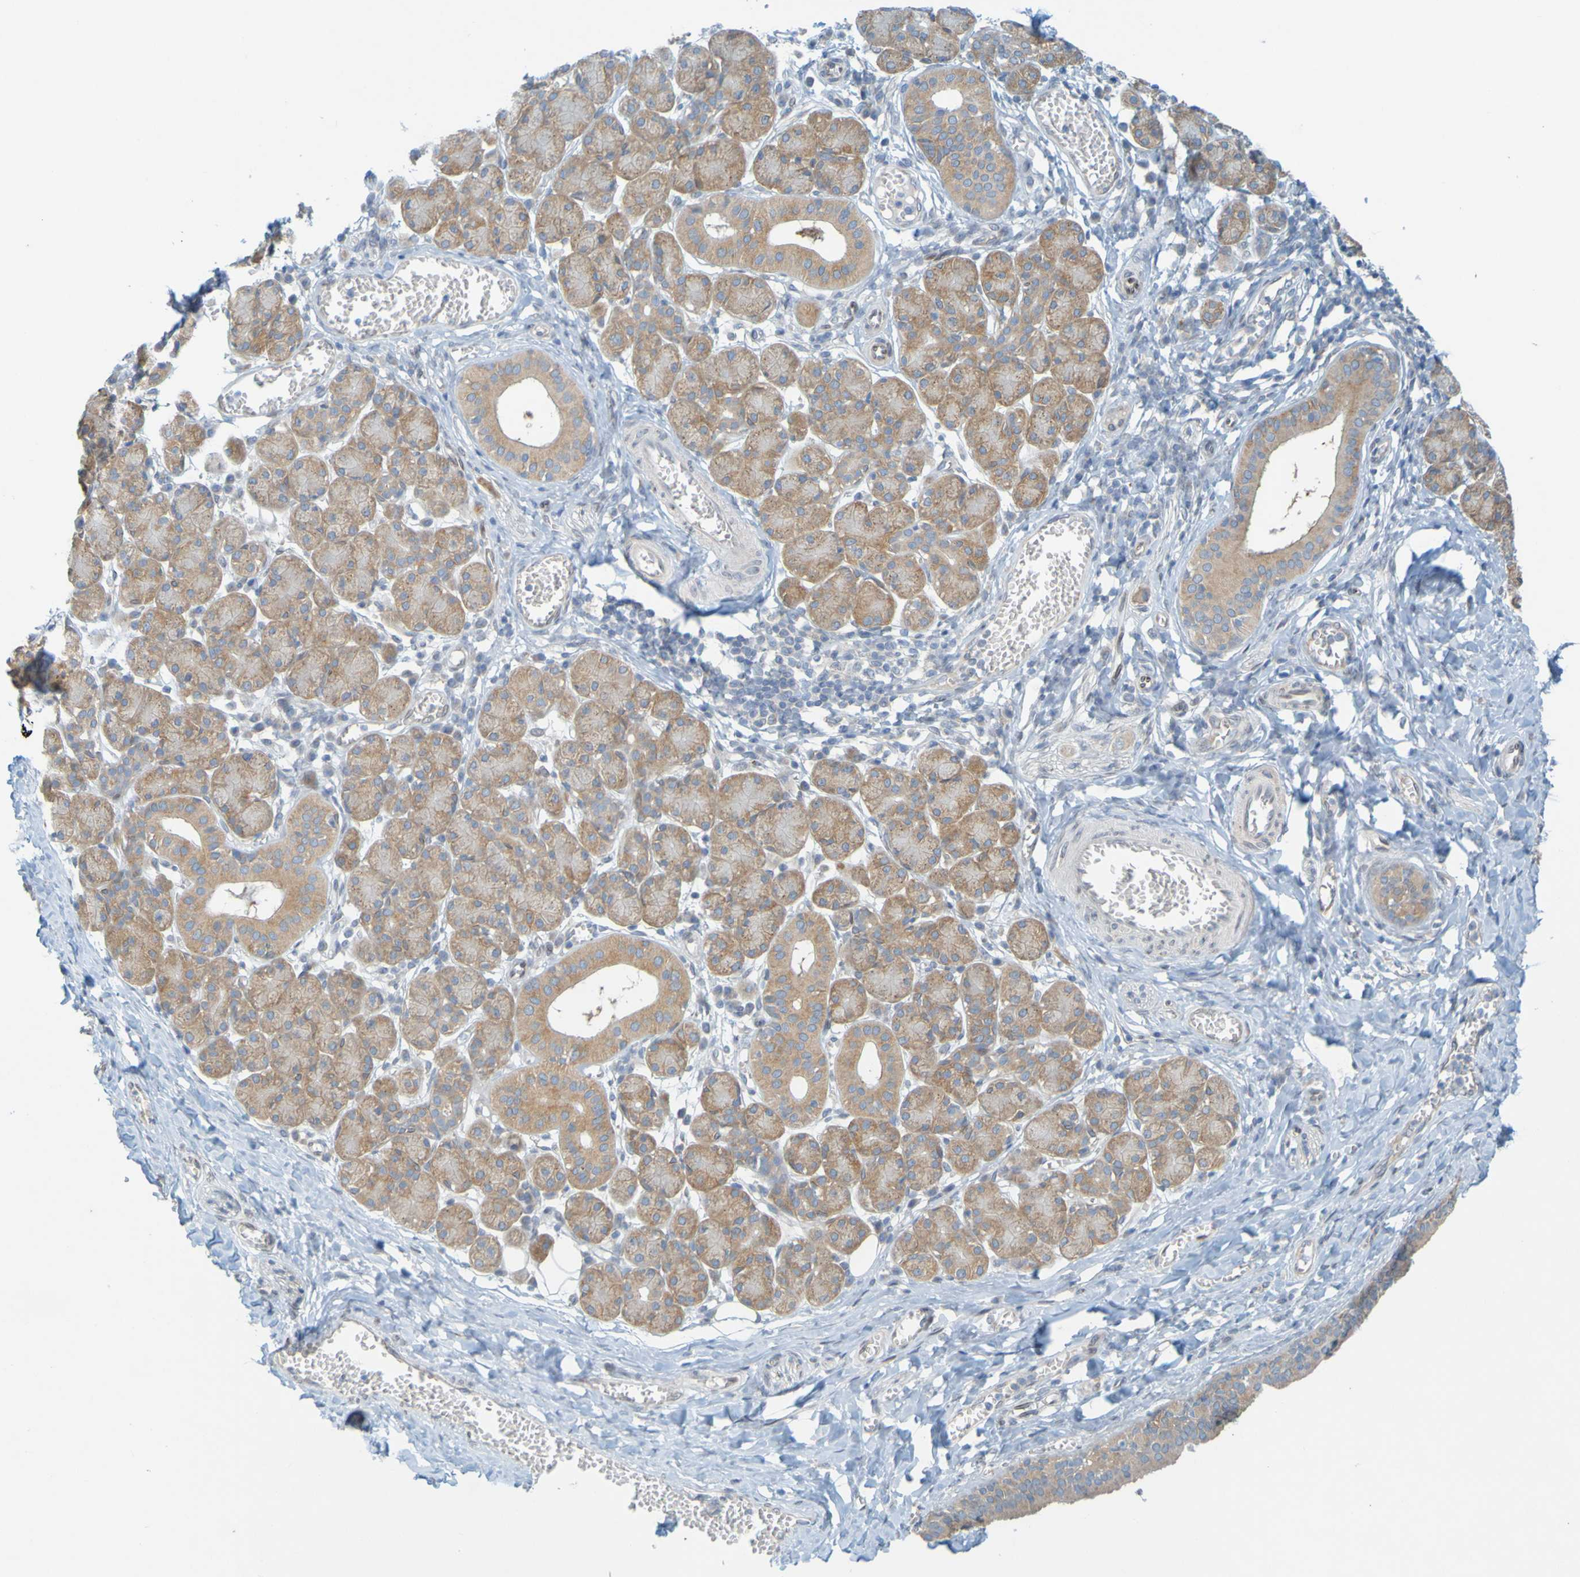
{"staining": {"intensity": "moderate", "quantity": ">75%", "location": "cytoplasmic/membranous"}, "tissue": "salivary gland", "cell_type": "Glandular cells", "image_type": "normal", "snomed": [{"axis": "morphology", "description": "Normal tissue, NOS"}, {"axis": "morphology", "description": "Inflammation, NOS"}, {"axis": "topography", "description": "Lymph node"}, {"axis": "topography", "description": "Salivary gland"}], "caption": "A medium amount of moderate cytoplasmic/membranous staining is appreciated in about >75% of glandular cells in normal salivary gland.", "gene": "MAG", "patient": {"sex": "male", "age": 3}}